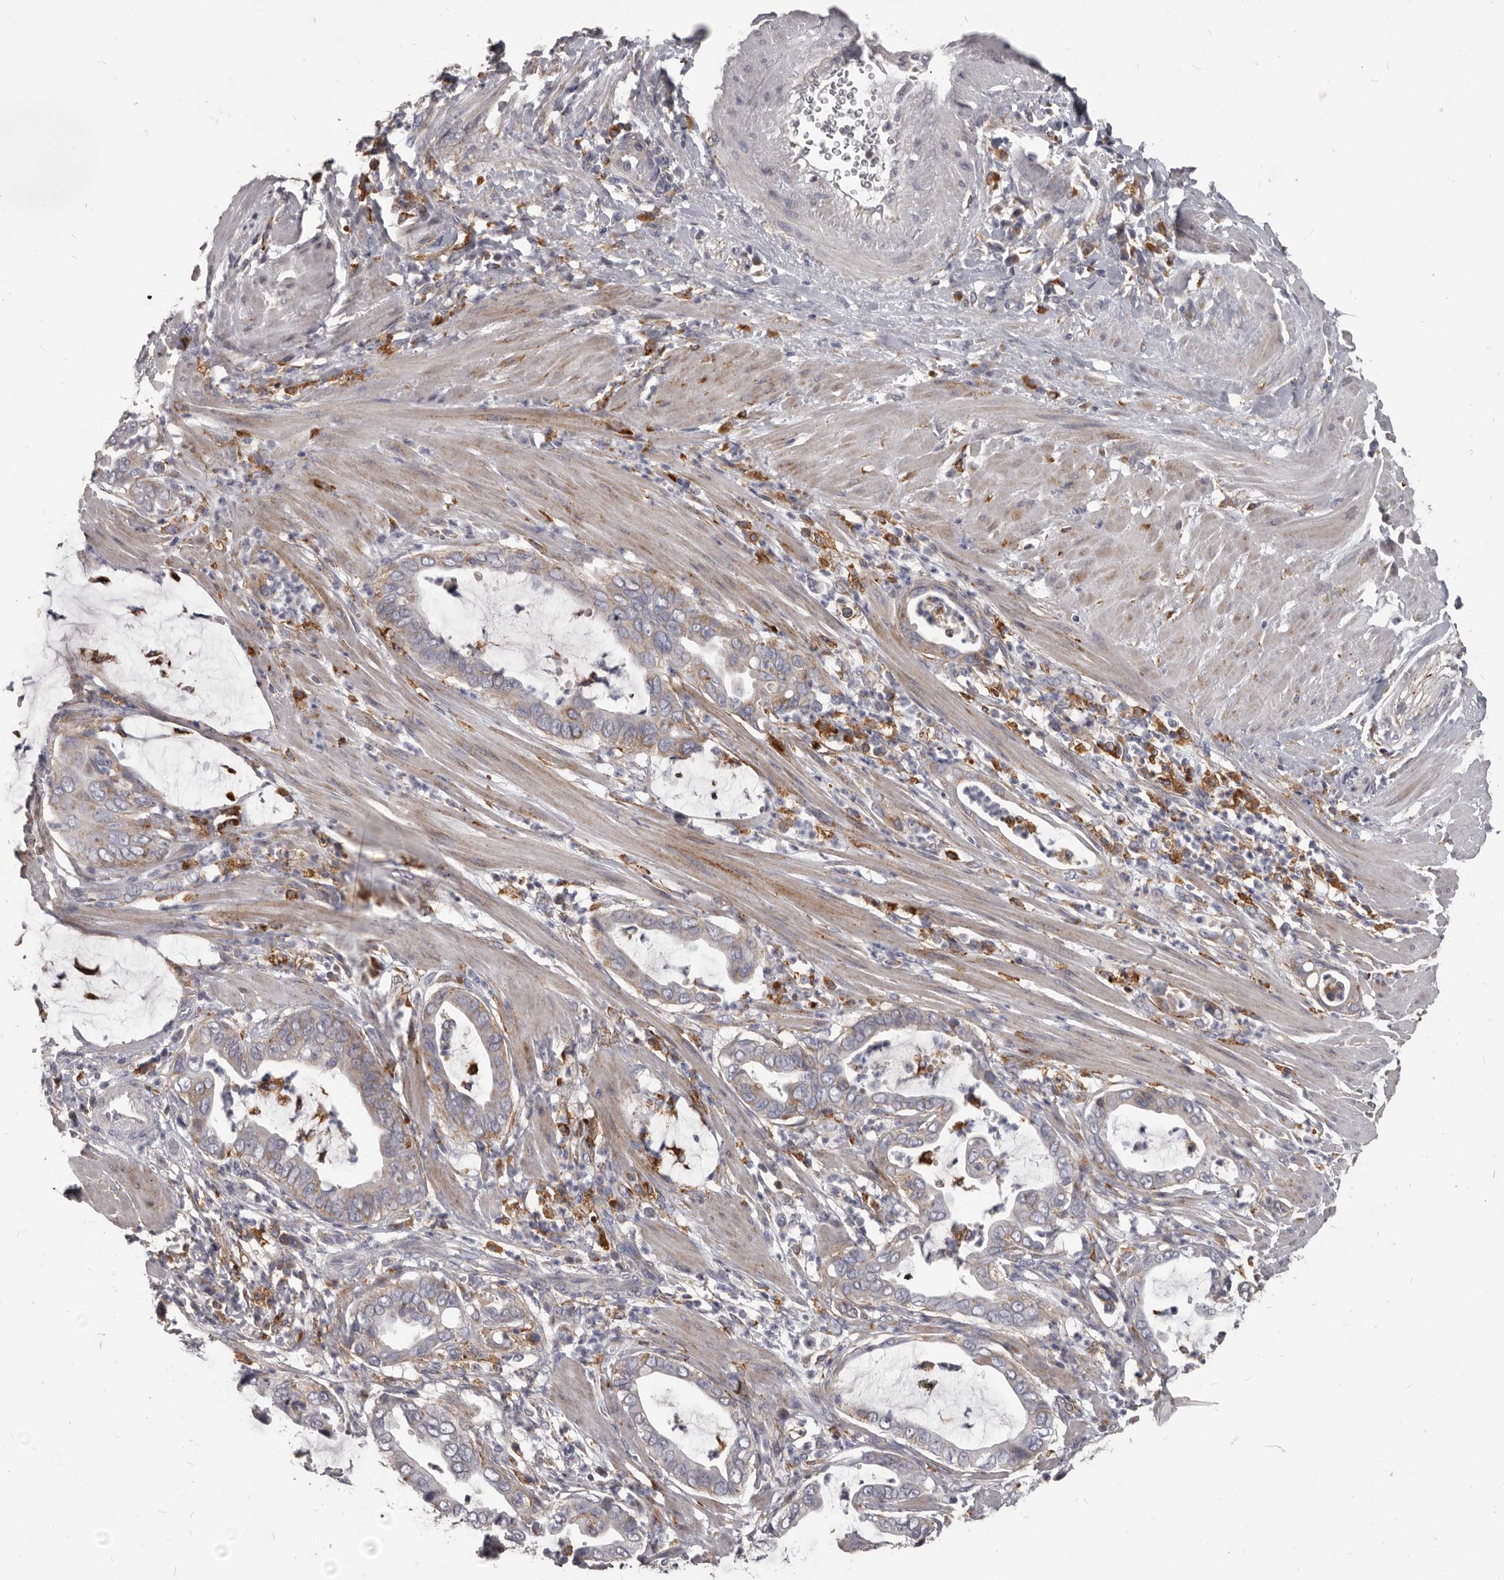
{"staining": {"intensity": "weak", "quantity": "25%-75%", "location": "cytoplasmic/membranous"}, "tissue": "pancreatic cancer", "cell_type": "Tumor cells", "image_type": "cancer", "snomed": [{"axis": "morphology", "description": "Adenocarcinoma, NOS"}, {"axis": "topography", "description": "Pancreas"}], "caption": "Immunohistochemistry photomicrograph of human adenocarcinoma (pancreatic) stained for a protein (brown), which displays low levels of weak cytoplasmic/membranous staining in about 25%-75% of tumor cells.", "gene": "PI4K2A", "patient": {"sex": "male", "age": 75}}